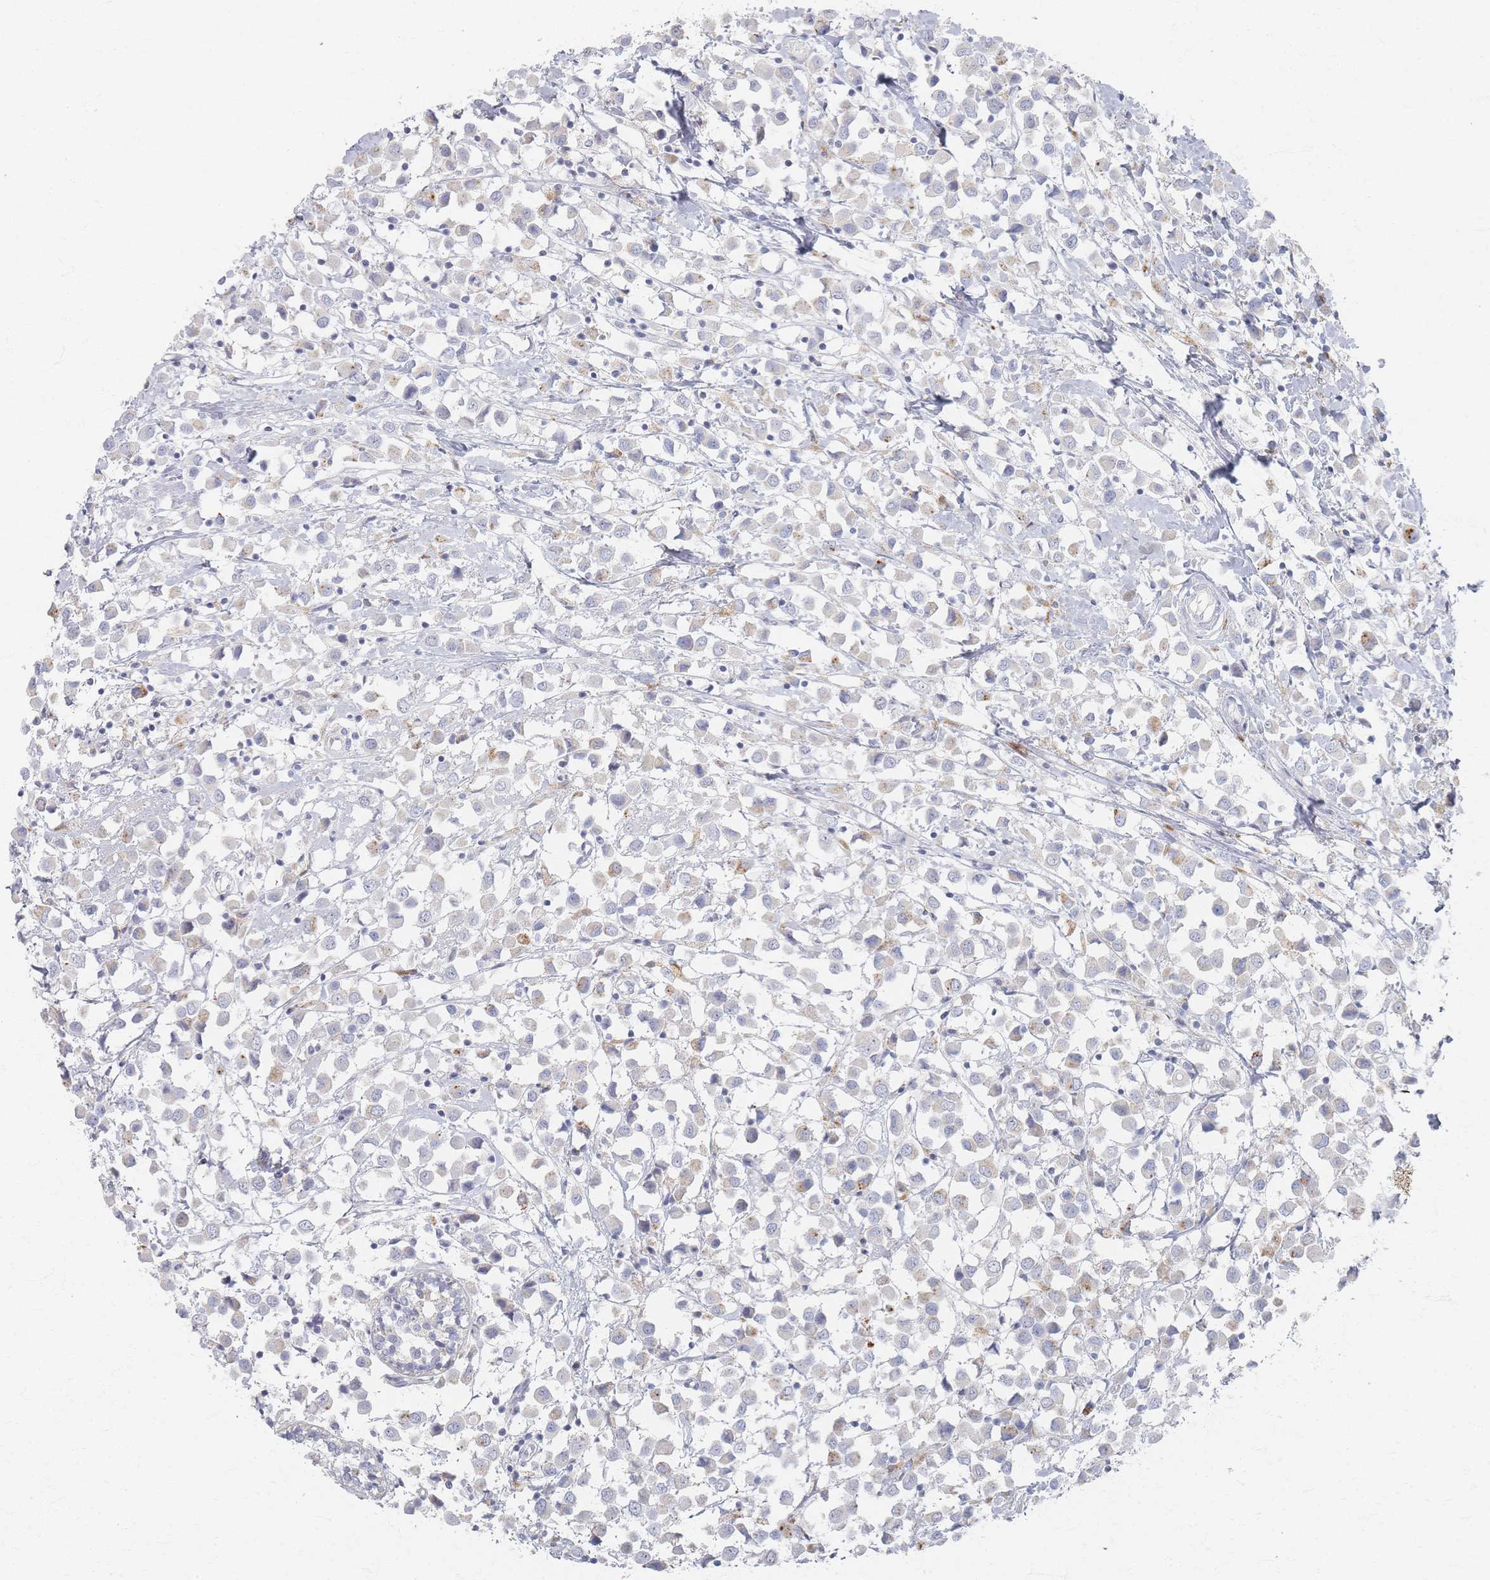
{"staining": {"intensity": "weak", "quantity": "<25%", "location": "cytoplasmic/membranous"}, "tissue": "breast cancer", "cell_type": "Tumor cells", "image_type": "cancer", "snomed": [{"axis": "morphology", "description": "Duct carcinoma"}, {"axis": "topography", "description": "Breast"}], "caption": "Human breast infiltrating ductal carcinoma stained for a protein using IHC demonstrates no positivity in tumor cells.", "gene": "SLC2A11", "patient": {"sex": "female", "age": 61}}